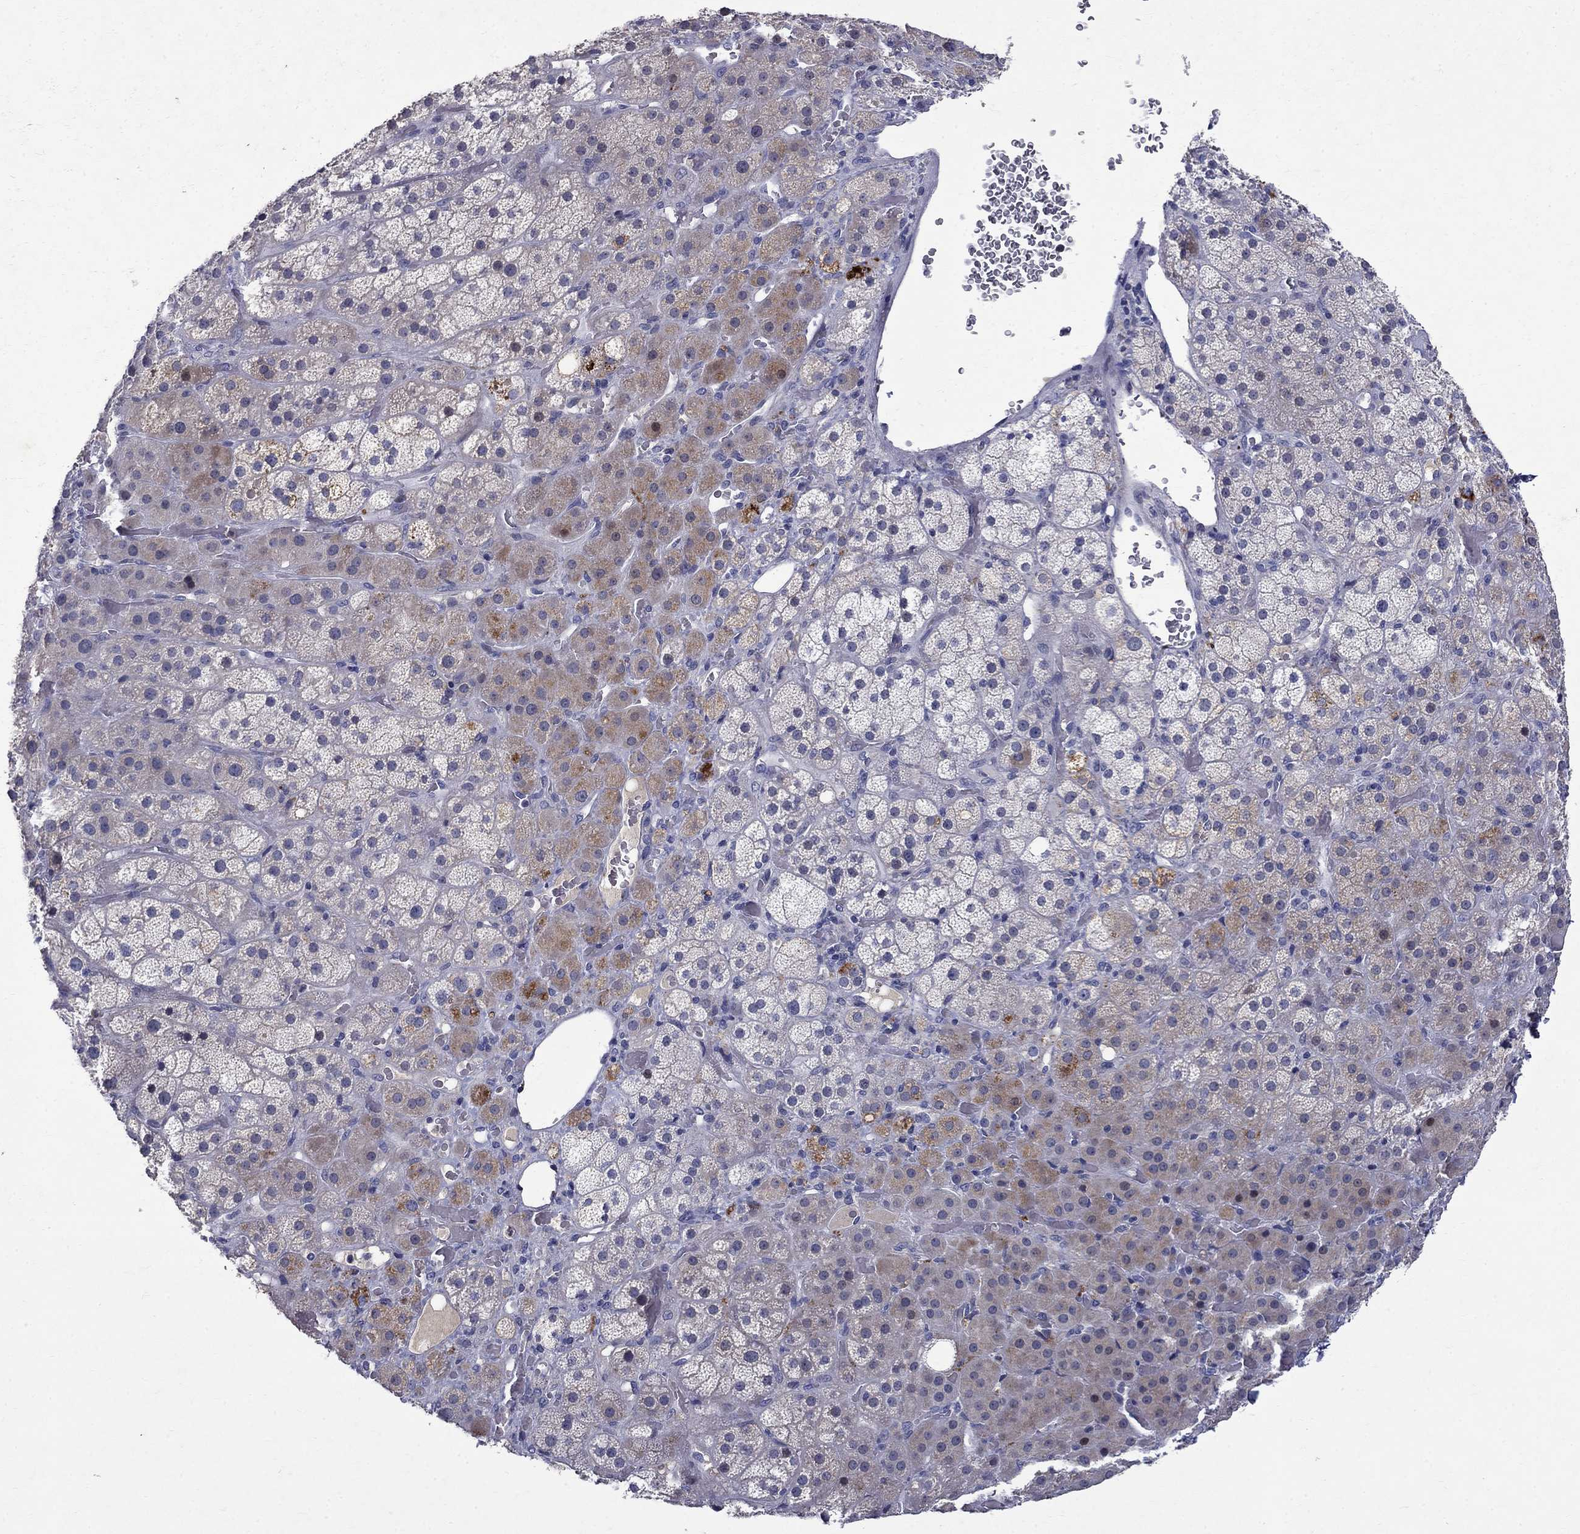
{"staining": {"intensity": "weak", "quantity": "<25%", "location": "cytoplasmic/membranous"}, "tissue": "adrenal gland", "cell_type": "Glandular cells", "image_type": "normal", "snomed": [{"axis": "morphology", "description": "Normal tissue, NOS"}, {"axis": "topography", "description": "Adrenal gland"}], "caption": "Adrenal gland was stained to show a protein in brown. There is no significant positivity in glandular cells. (Brightfield microscopy of DAB immunohistochemistry (IHC) at high magnification).", "gene": "STAB2", "patient": {"sex": "male", "age": 57}}